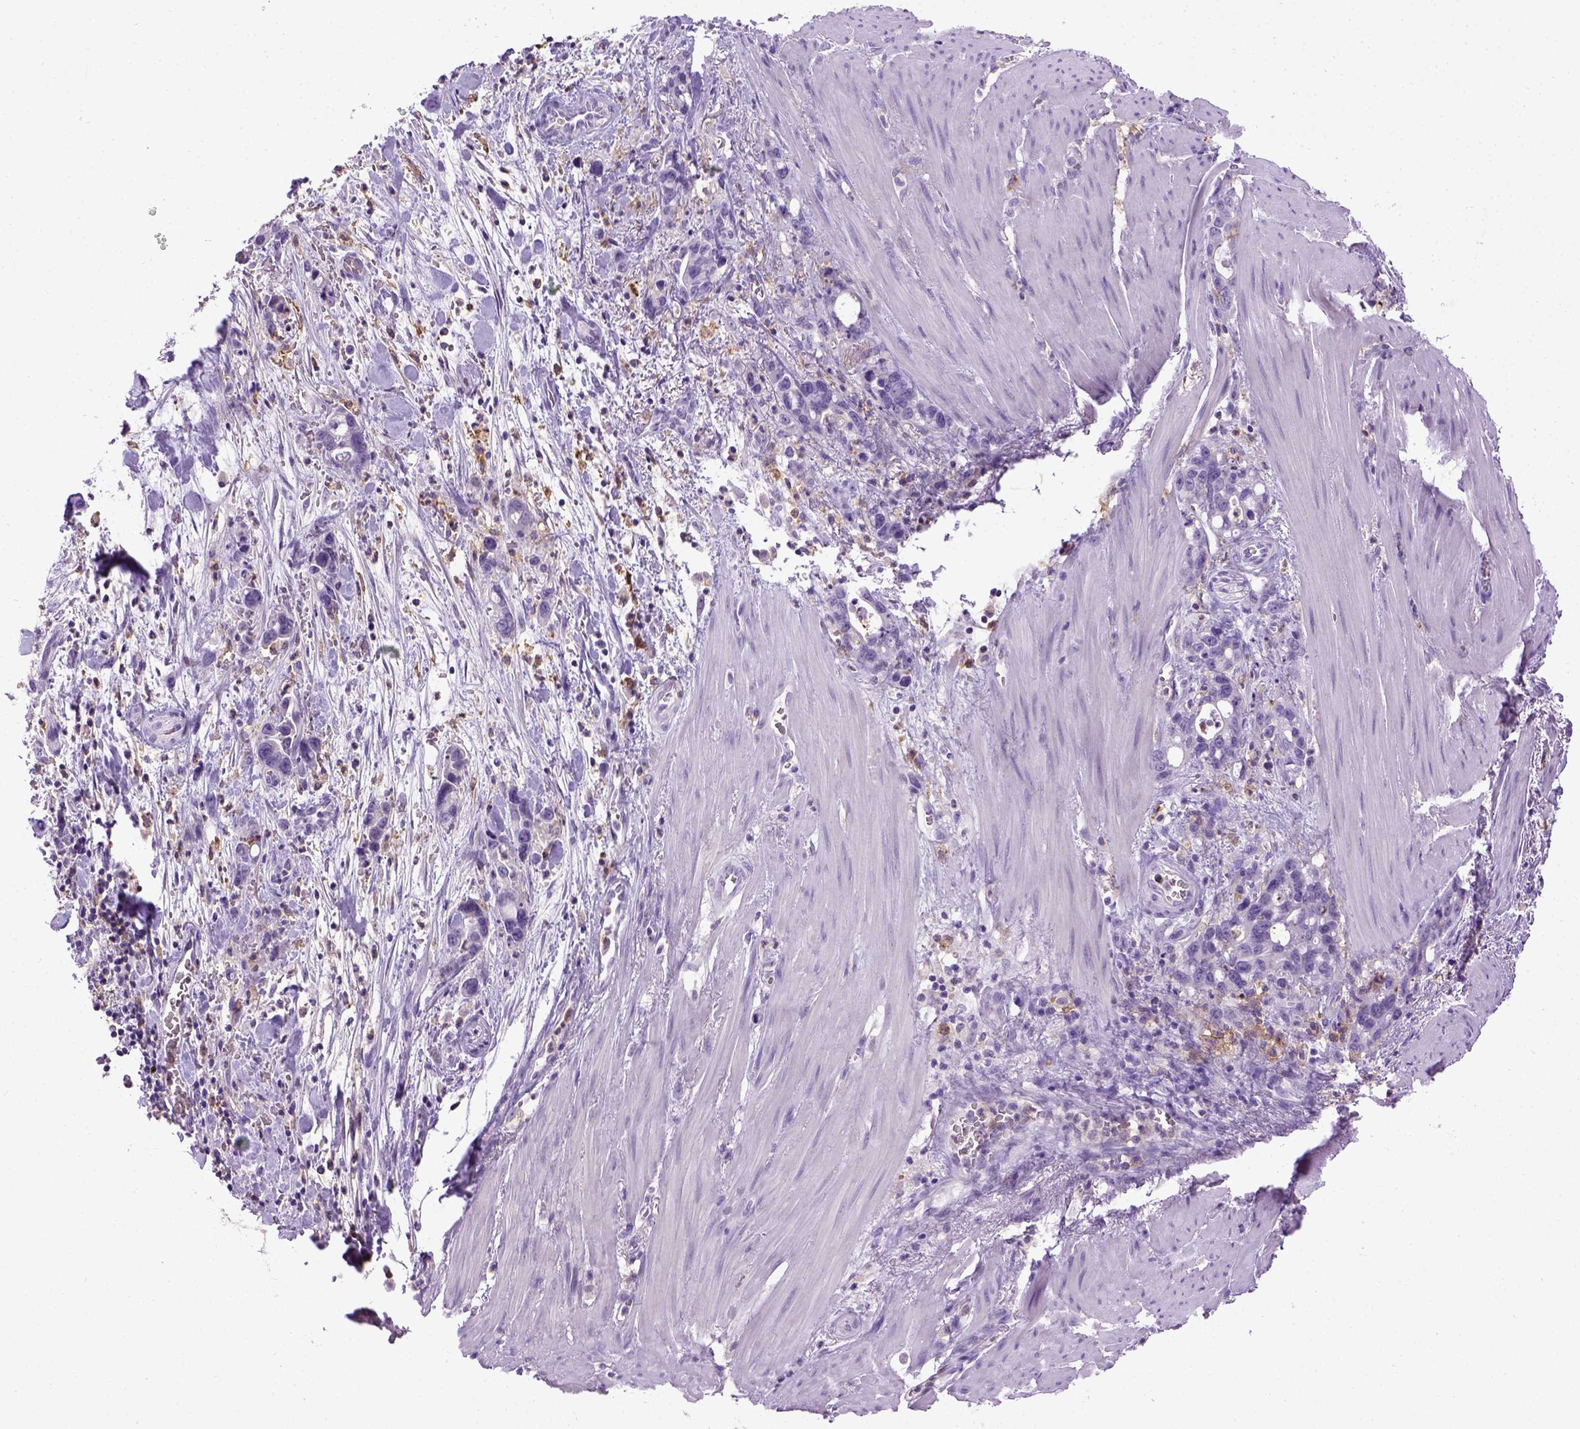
{"staining": {"intensity": "negative", "quantity": "none", "location": "none"}, "tissue": "stomach cancer", "cell_type": "Tumor cells", "image_type": "cancer", "snomed": [{"axis": "morphology", "description": "Normal tissue, NOS"}, {"axis": "morphology", "description": "Adenocarcinoma, NOS"}, {"axis": "topography", "description": "Esophagus"}, {"axis": "topography", "description": "Stomach, upper"}], "caption": "This is an immunohistochemistry histopathology image of adenocarcinoma (stomach). There is no staining in tumor cells.", "gene": "ITGAX", "patient": {"sex": "male", "age": 74}}